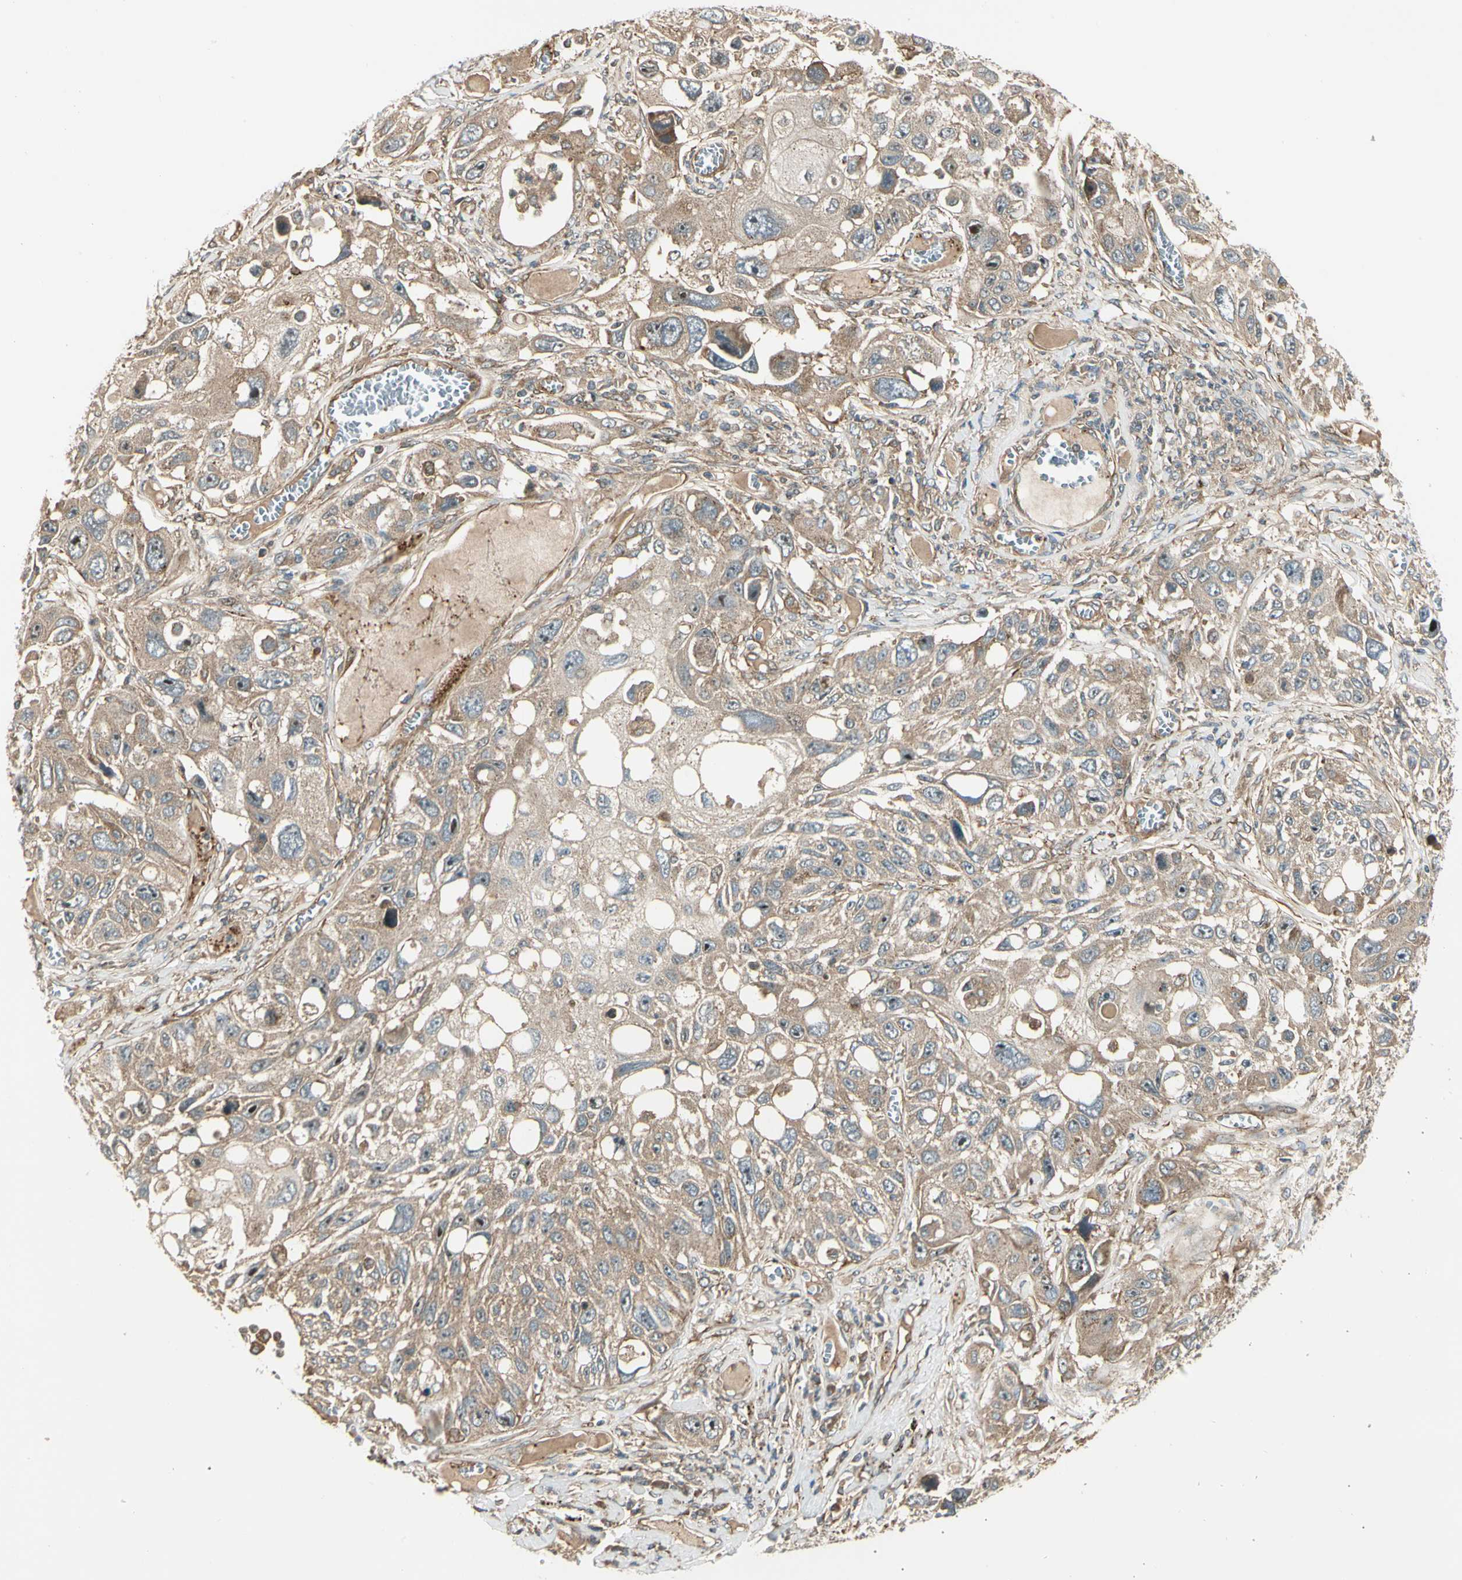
{"staining": {"intensity": "weak", "quantity": ">75%", "location": "cytoplasmic/membranous"}, "tissue": "lung cancer", "cell_type": "Tumor cells", "image_type": "cancer", "snomed": [{"axis": "morphology", "description": "Squamous cell carcinoma, NOS"}, {"axis": "topography", "description": "Lung"}], "caption": "Lung squamous cell carcinoma tissue exhibits weak cytoplasmic/membranous positivity in about >75% of tumor cells", "gene": "FKBP15", "patient": {"sex": "male", "age": 71}}